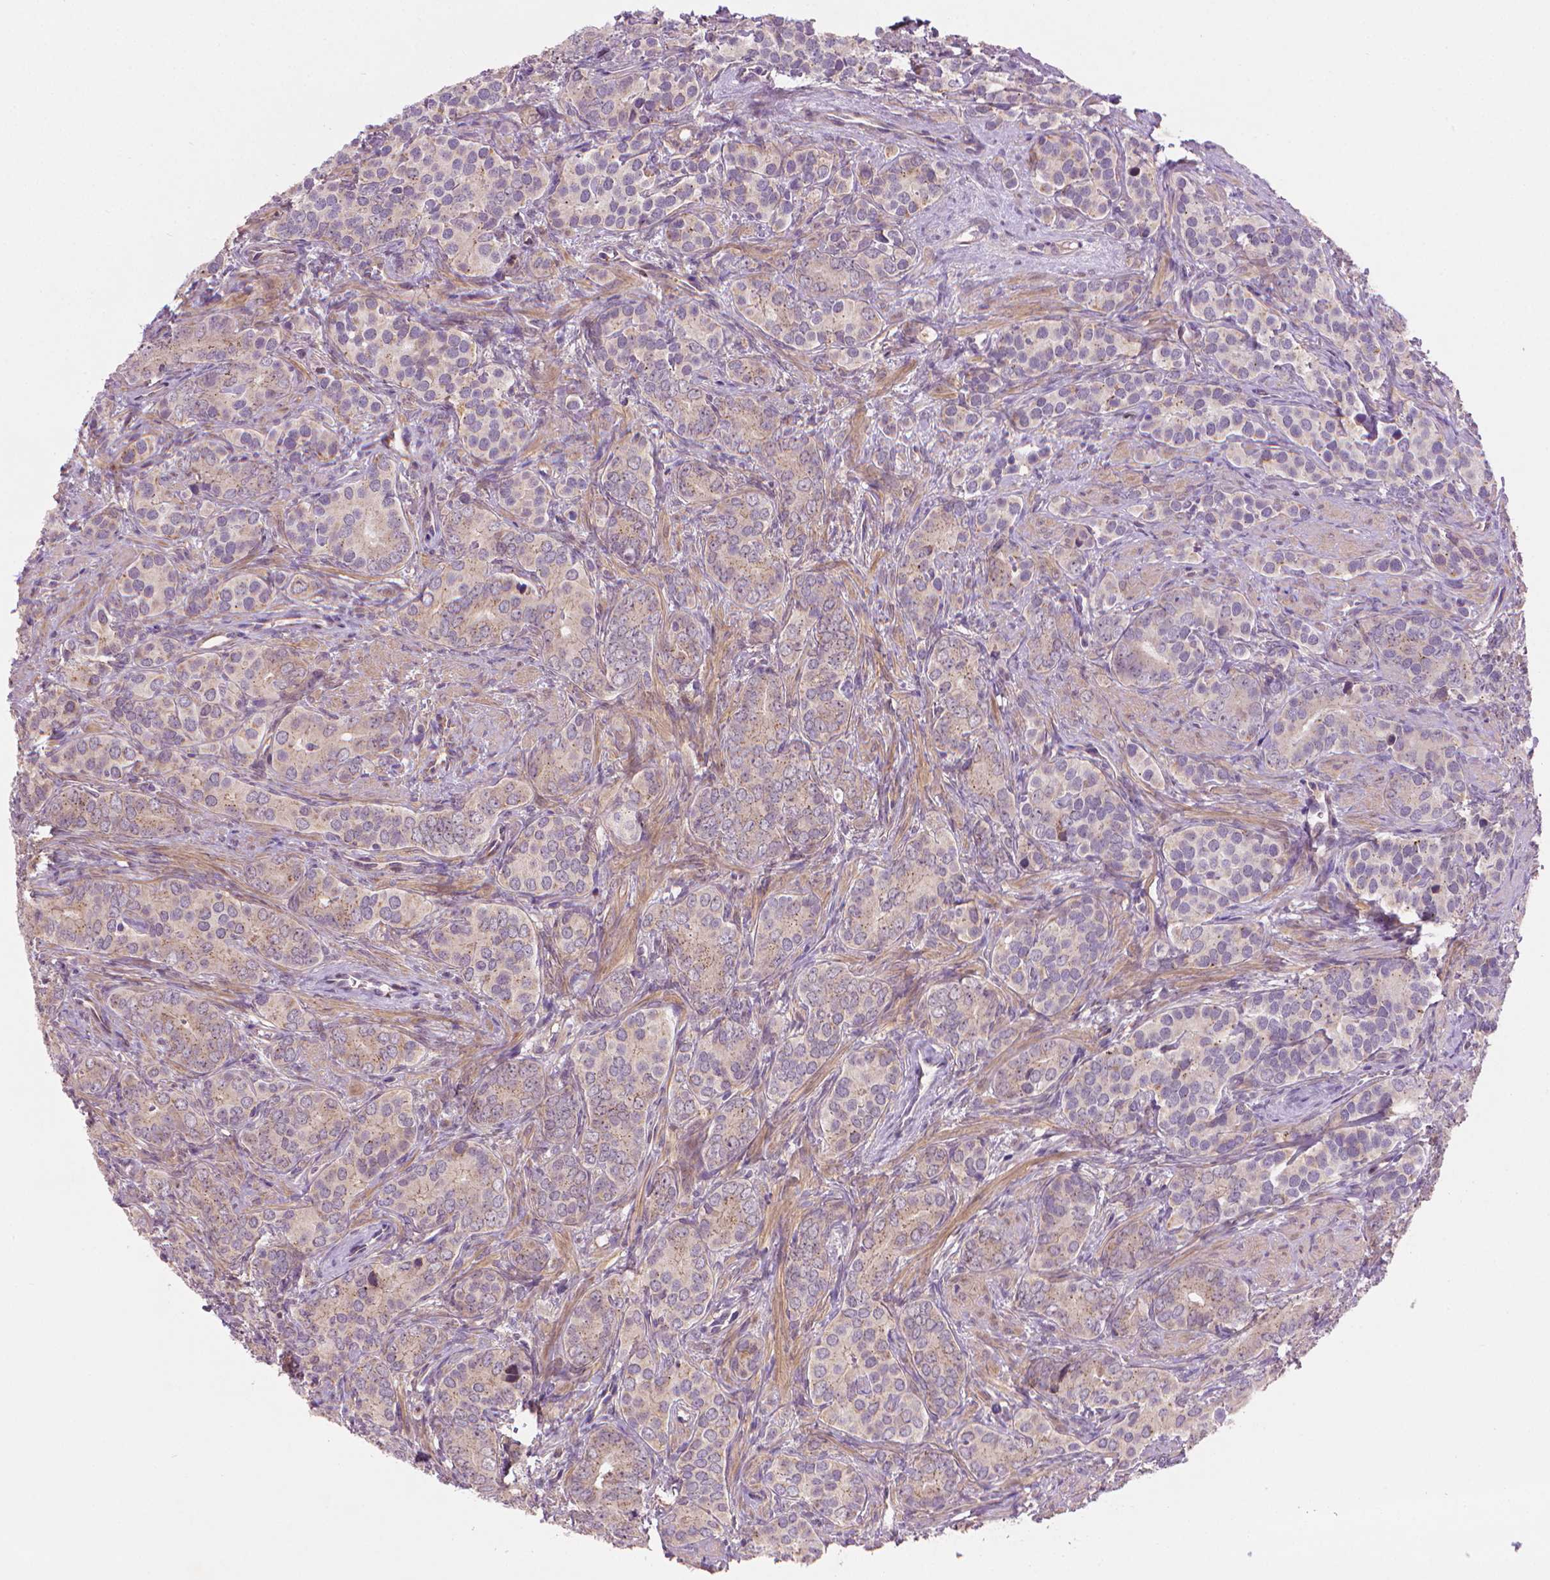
{"staining": {"intensity": "weak", "quantity": "<25%", "location": "cytoplasmic/membranous"}, "tissue": "prostate cancer", "cell_type": "Tumor cells", "image_type": "cancer", "snomed": [{"axis": "morphology", "description": "Adenocarcinoma, High grade"}, {"axis": "topography", "description": "Prostate"}], "caption": "High magnification brightfield microscopy of prostate cancer stained with DAB (3,3'-diaminobenzidine) (brown) and counterstained with hematoxylin (blue): tumor cells show no significant staining. (DAB (3,3'-diaminobenzidine) immunohistochemistry with hematoxylin counter stain).", "gene": "AMMECR1", "patient": {"sex": "male", "age": 84}}